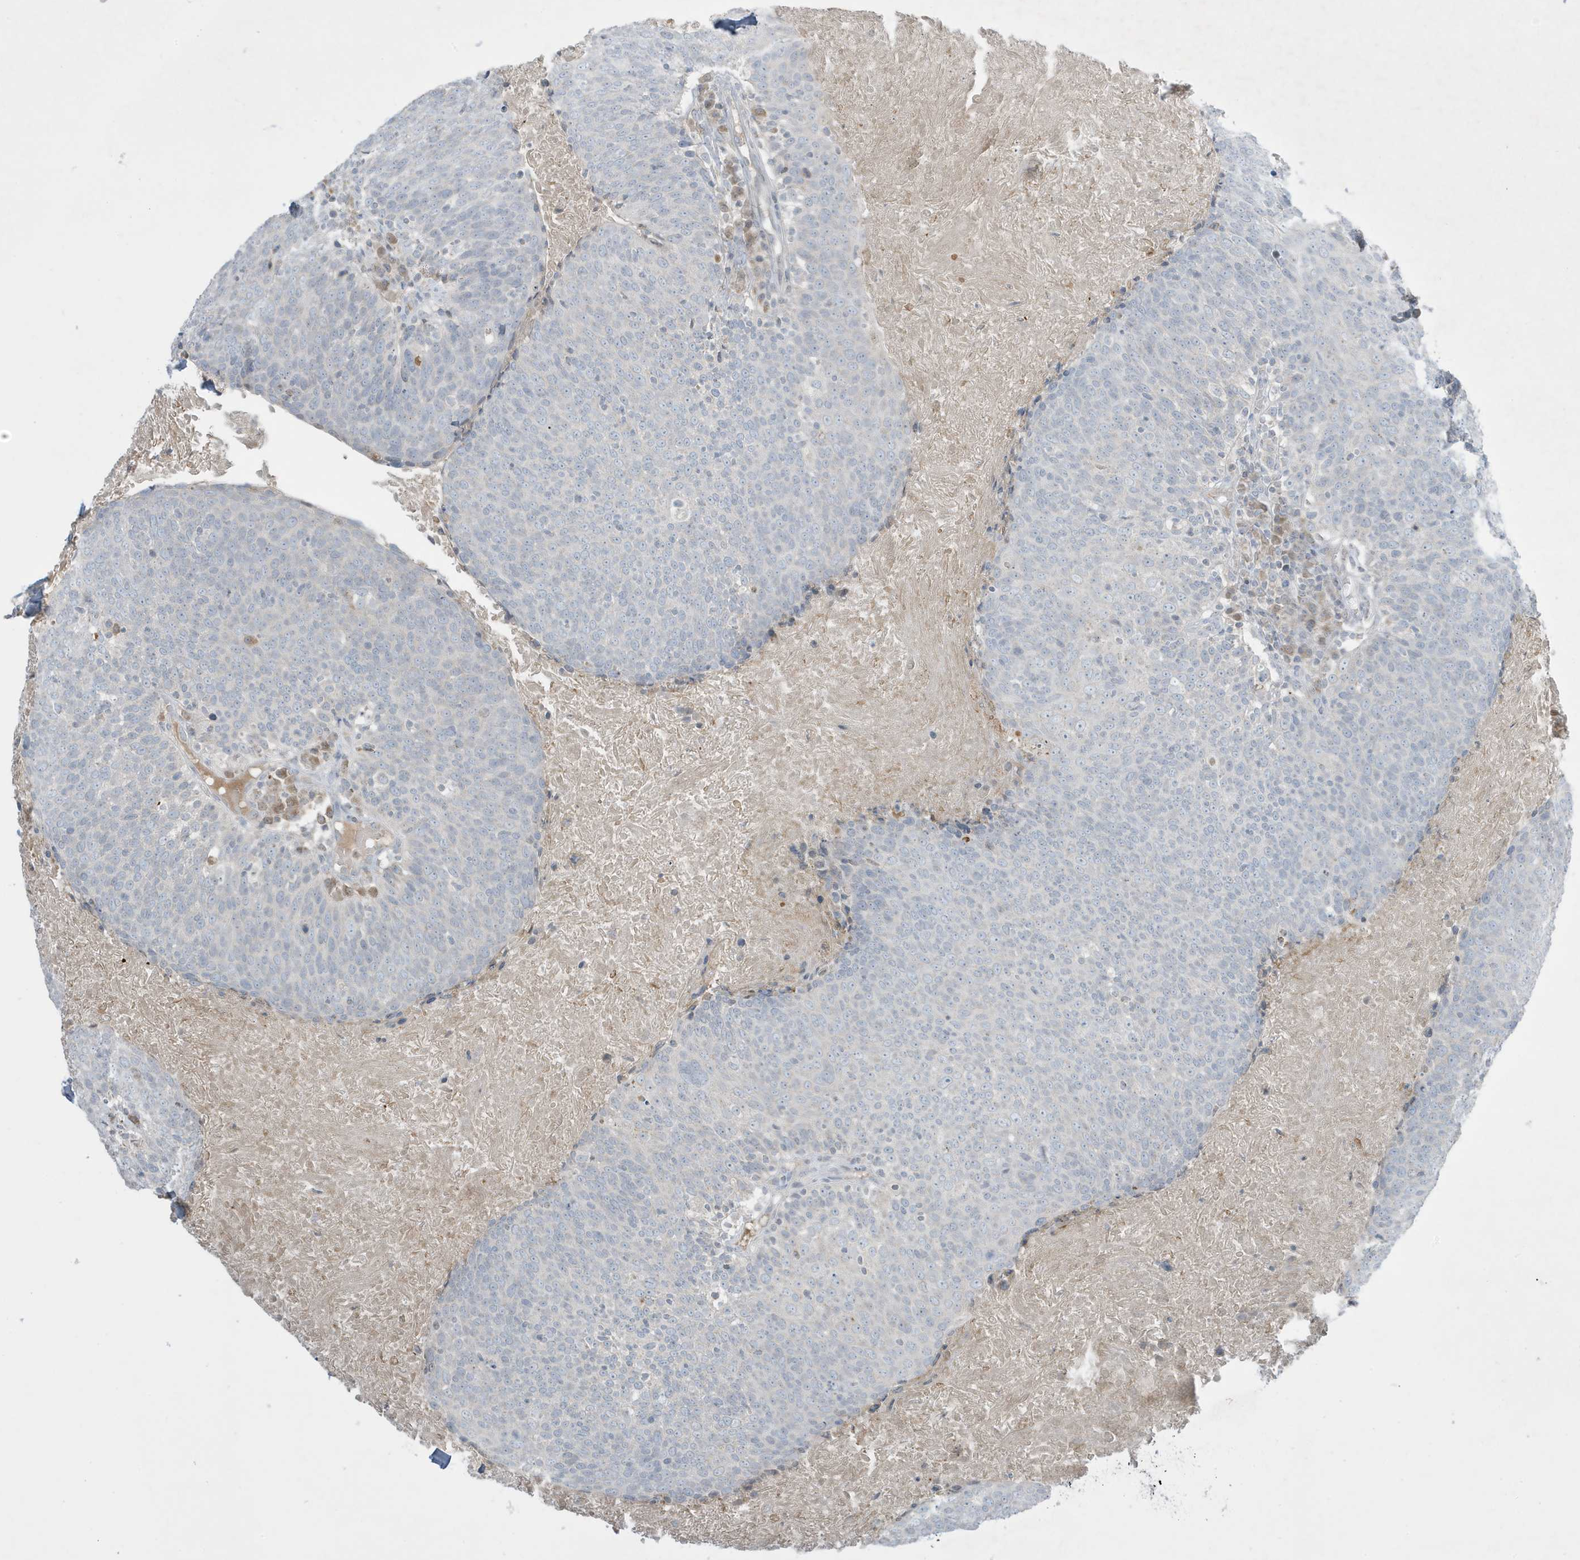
{"staining": {"intensity": "negative", "quantity": "none", "location": "none"}, "tissue": "head and neck cancer", "cell_type": "Tumor cells", "image_type": "cancer", "snomed": [{"axis": "morphology", "description": "Squamous cell carcinoma, NOS"}, {"axis": "morphology", "description": "Squamous cell carcinoma, metastatic, NOS"}, {"axis": "topography", "description": "Lymph node"}, {"axis": "topography", "description": "Head-Neck"}], "caption": "Immunohistochemistry histopathology image of human squamous cell carcinoma (head and neck) stained for a protein (brown), which reveals no expression in tumor cells.", "gene": "FNDC1", "patient": {"sex": "male", "age": 62}}